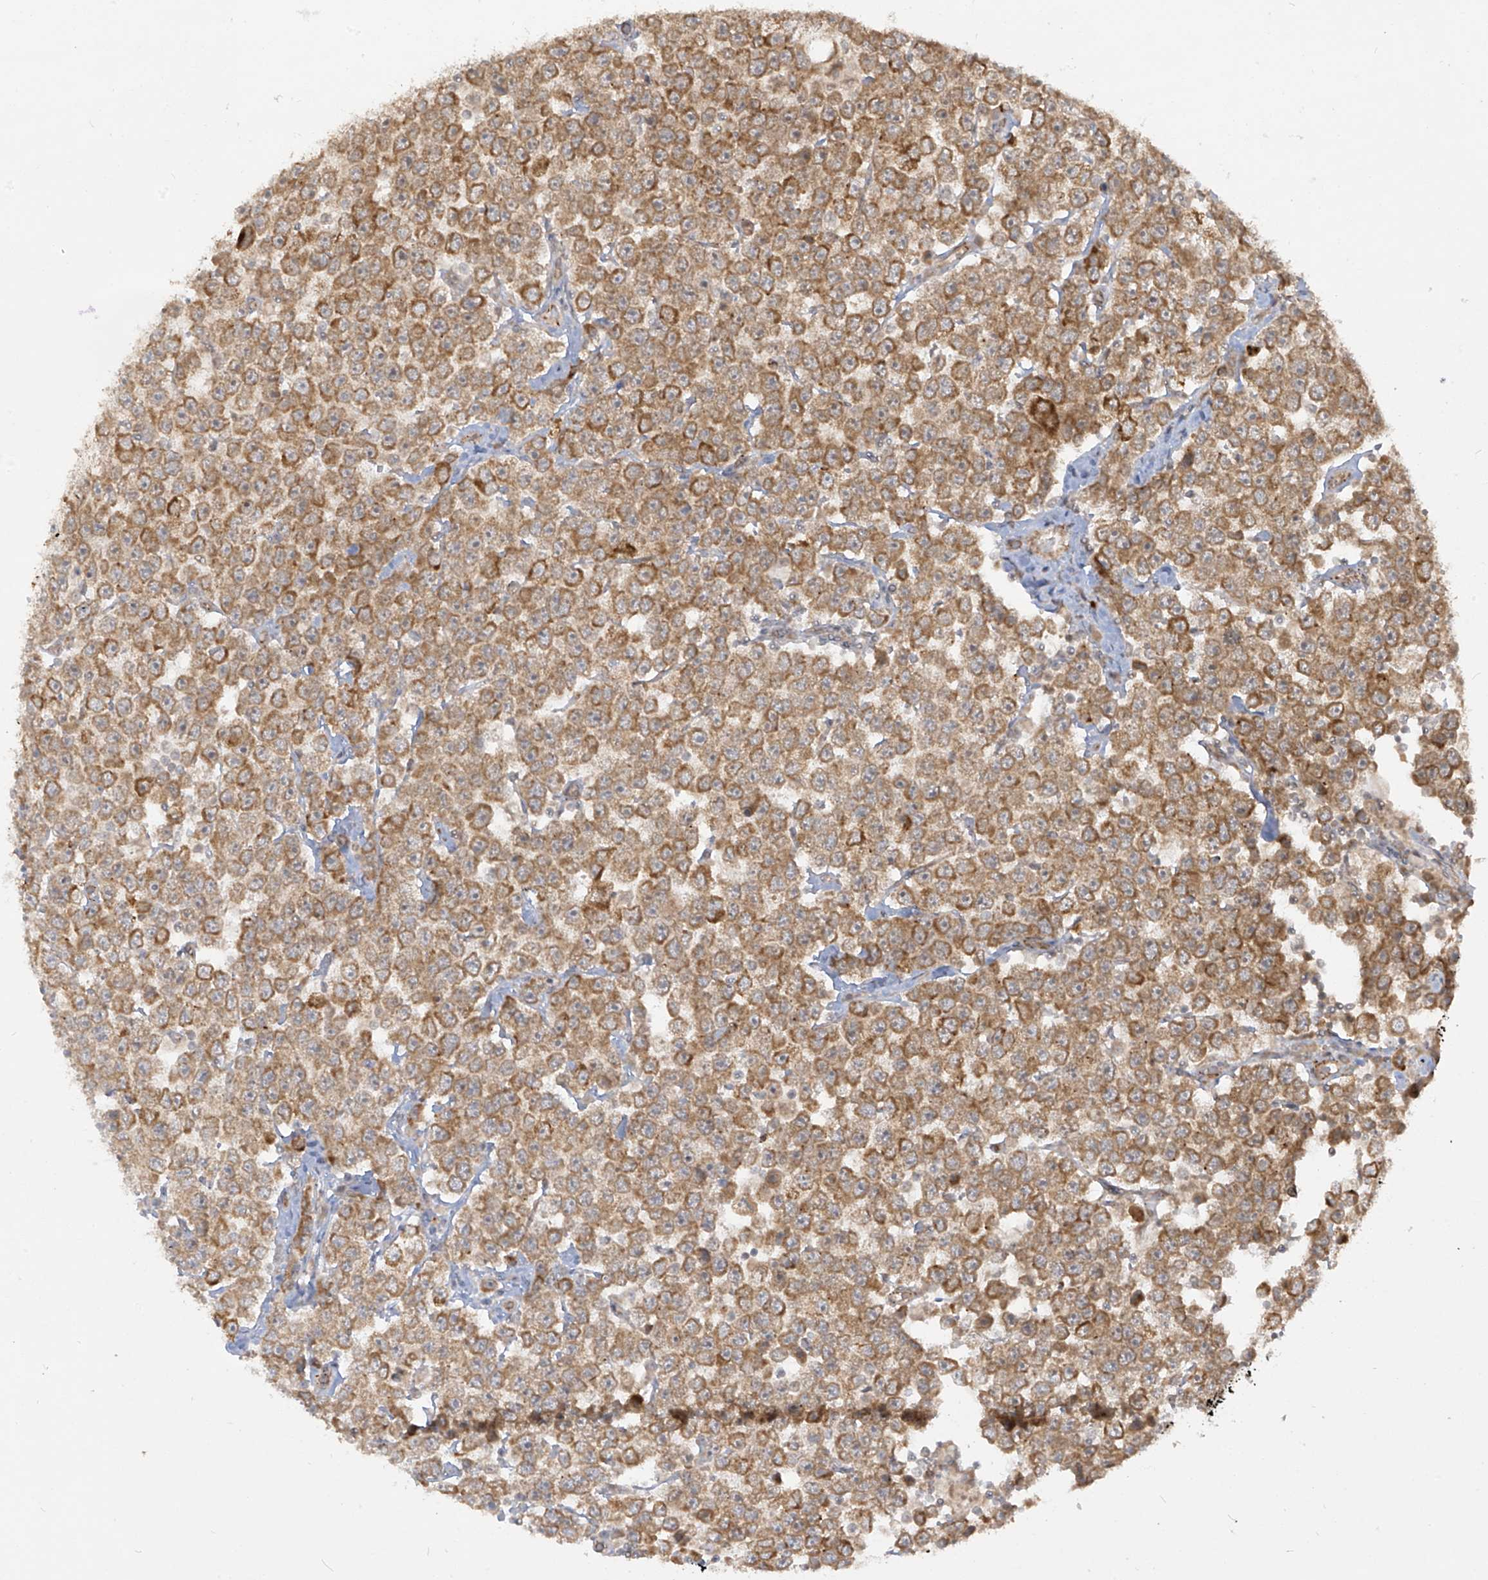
{"staining": {"intensity": "moderate", "quantity": ">75%", "location": "cytoplasmic/membranous"}, "tissue": "testis cancer", "cell_type": "Tumor cells", "image_type": "cancer", "snomed": [{"axis": "morphology", "description": "Seminoma, NOS"}, {"axis": "topography", "description": "Testis"}], "caption": "Immunohistochemical staining of human testis cancer demonstrates moderate cytoplasmic/membranous protein positivity in approximately >75% of tumor cells.", "gene": "TRIM67", "patient": {"sex": "male", "age": 28}}